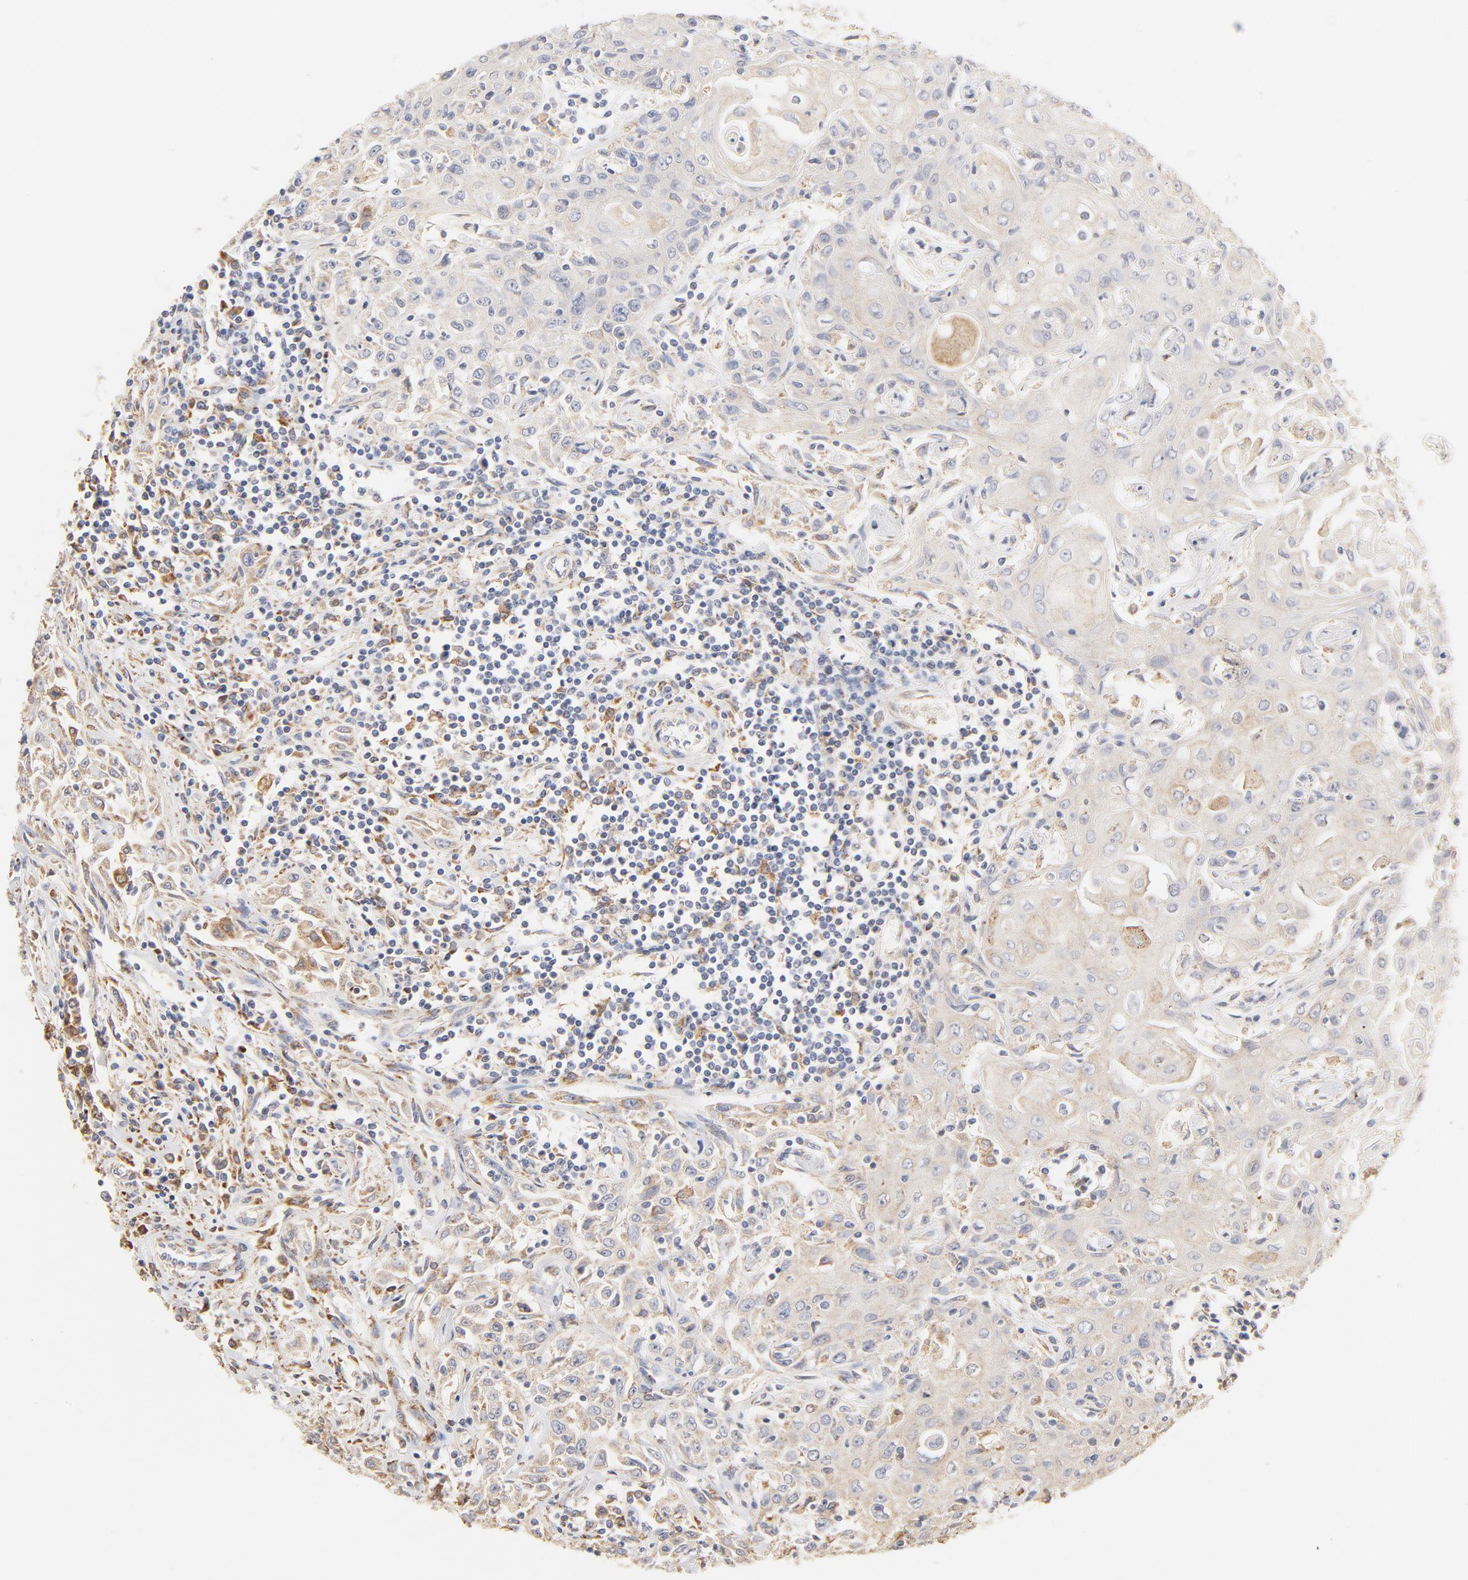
{"staining": {"intensity": "negative", "quantity": "none", "location": "none"}, "tissue": "head and neck cancer", "cell_type": "Tumor cells", "image_type": "cancer", "snomed": [{"axis": "morphology", "description": "Squamous cell carcinoma, NOS"}, {"axis": "topography", "description": "Oral tissue"}, {"axis": "topography", "description": "Head-Neck"}], "caption": "IHC of human head and neck cancer exhibits no expression in tumor cells.", "gene": "CTSH", "patient": {"sex": "female", "age": 76}}